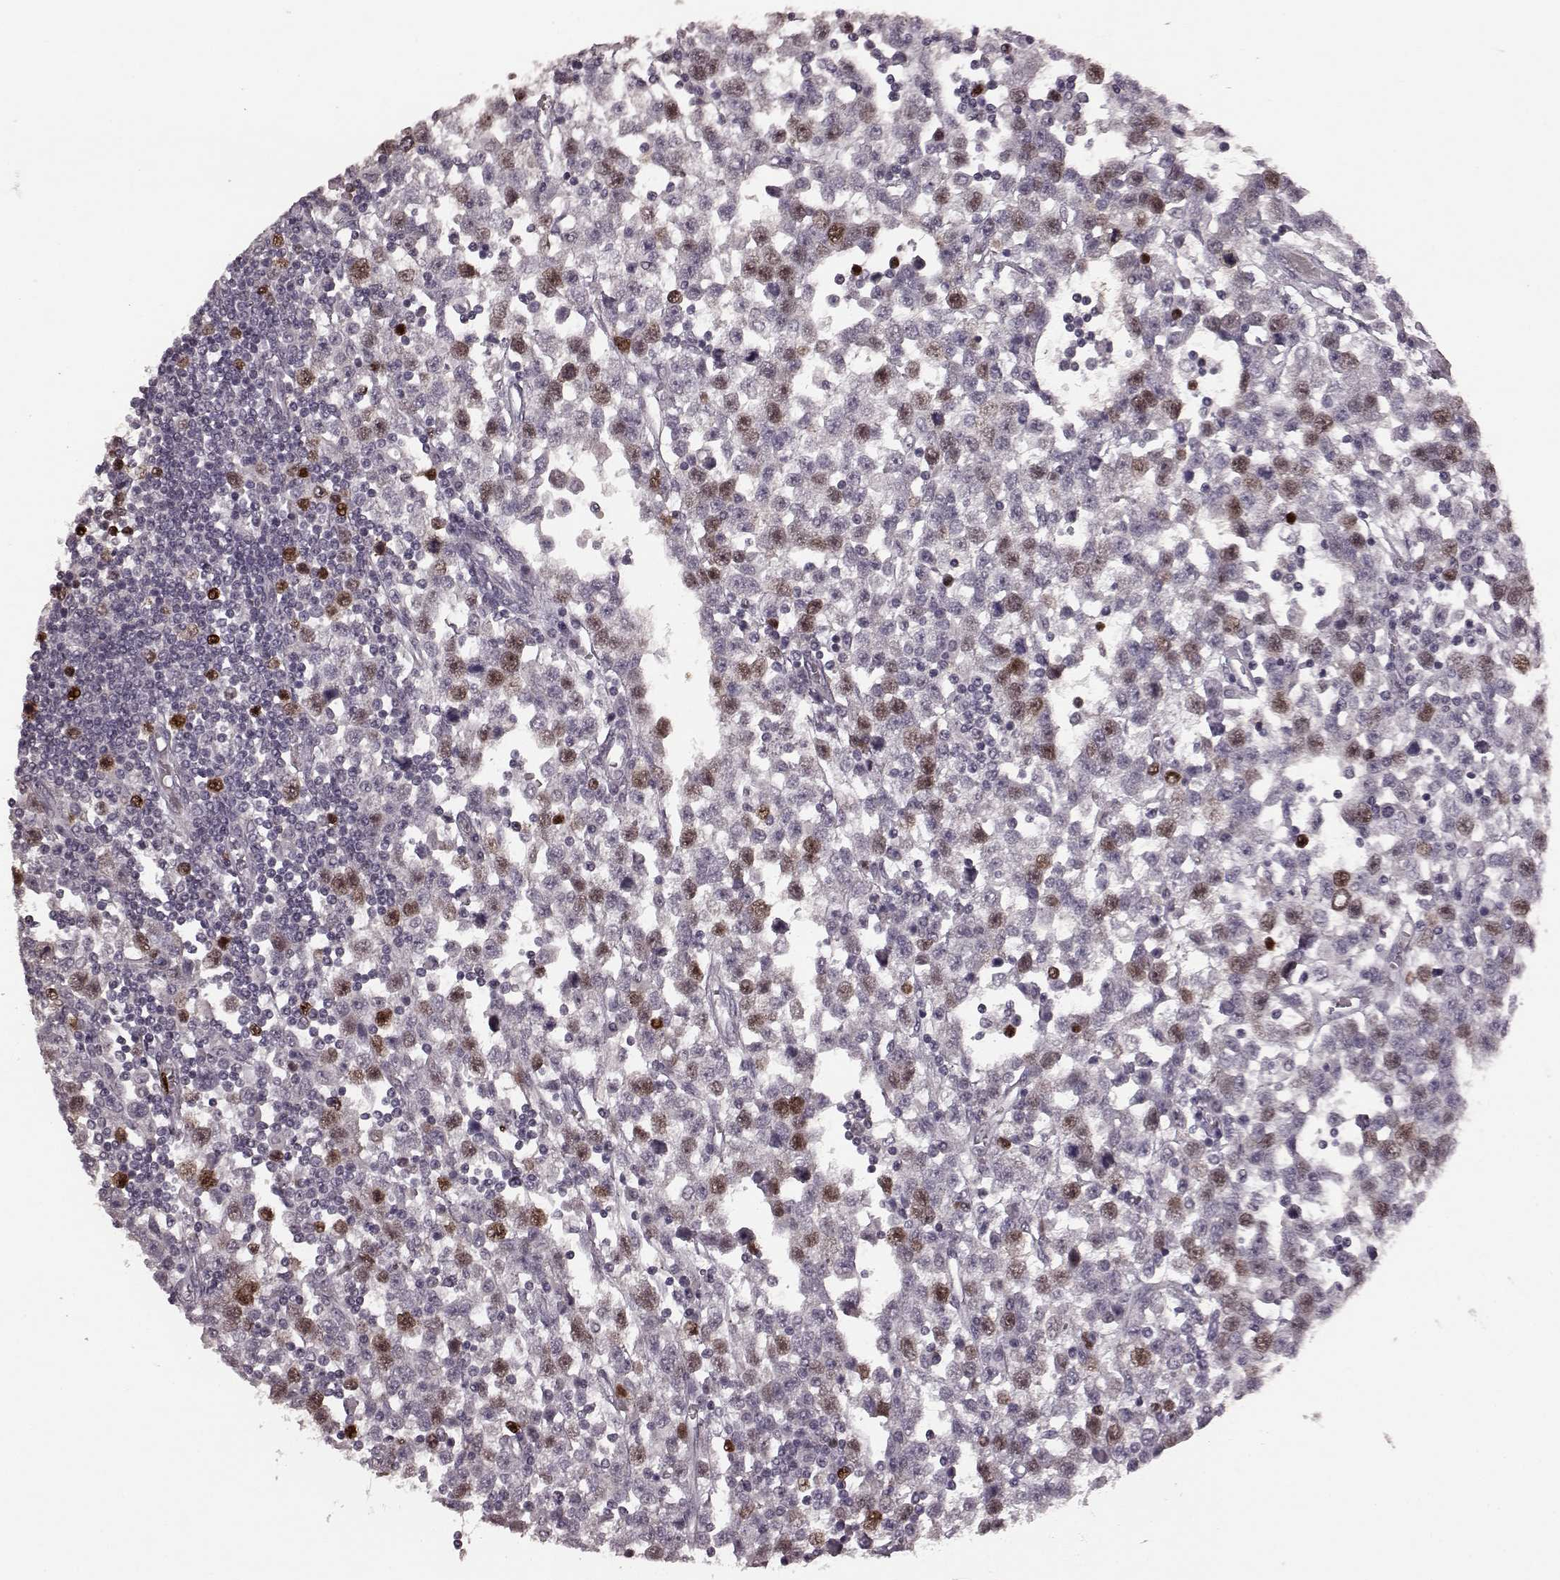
{"staining": {"intensity": "moderate", "quantity": "<25%", "location": "nuclear"}, "tissue": "testis cancer", "cell_type": "Tumor cells", "image_type": "cancer", "snomed": [{"axis": "morphology", "description": "Seminoma, NOS"}, {"axis": "topography", "description": "Testis"}], "caption": "Approximately <25% of tumor cells in human testis cancer (seminoma) demonstrate moderate nuclear protein positivity as visualized by brown immunohistochemical staining.", "gene": "CCNA2", "patient": {"sex": "male", "age": 34}}